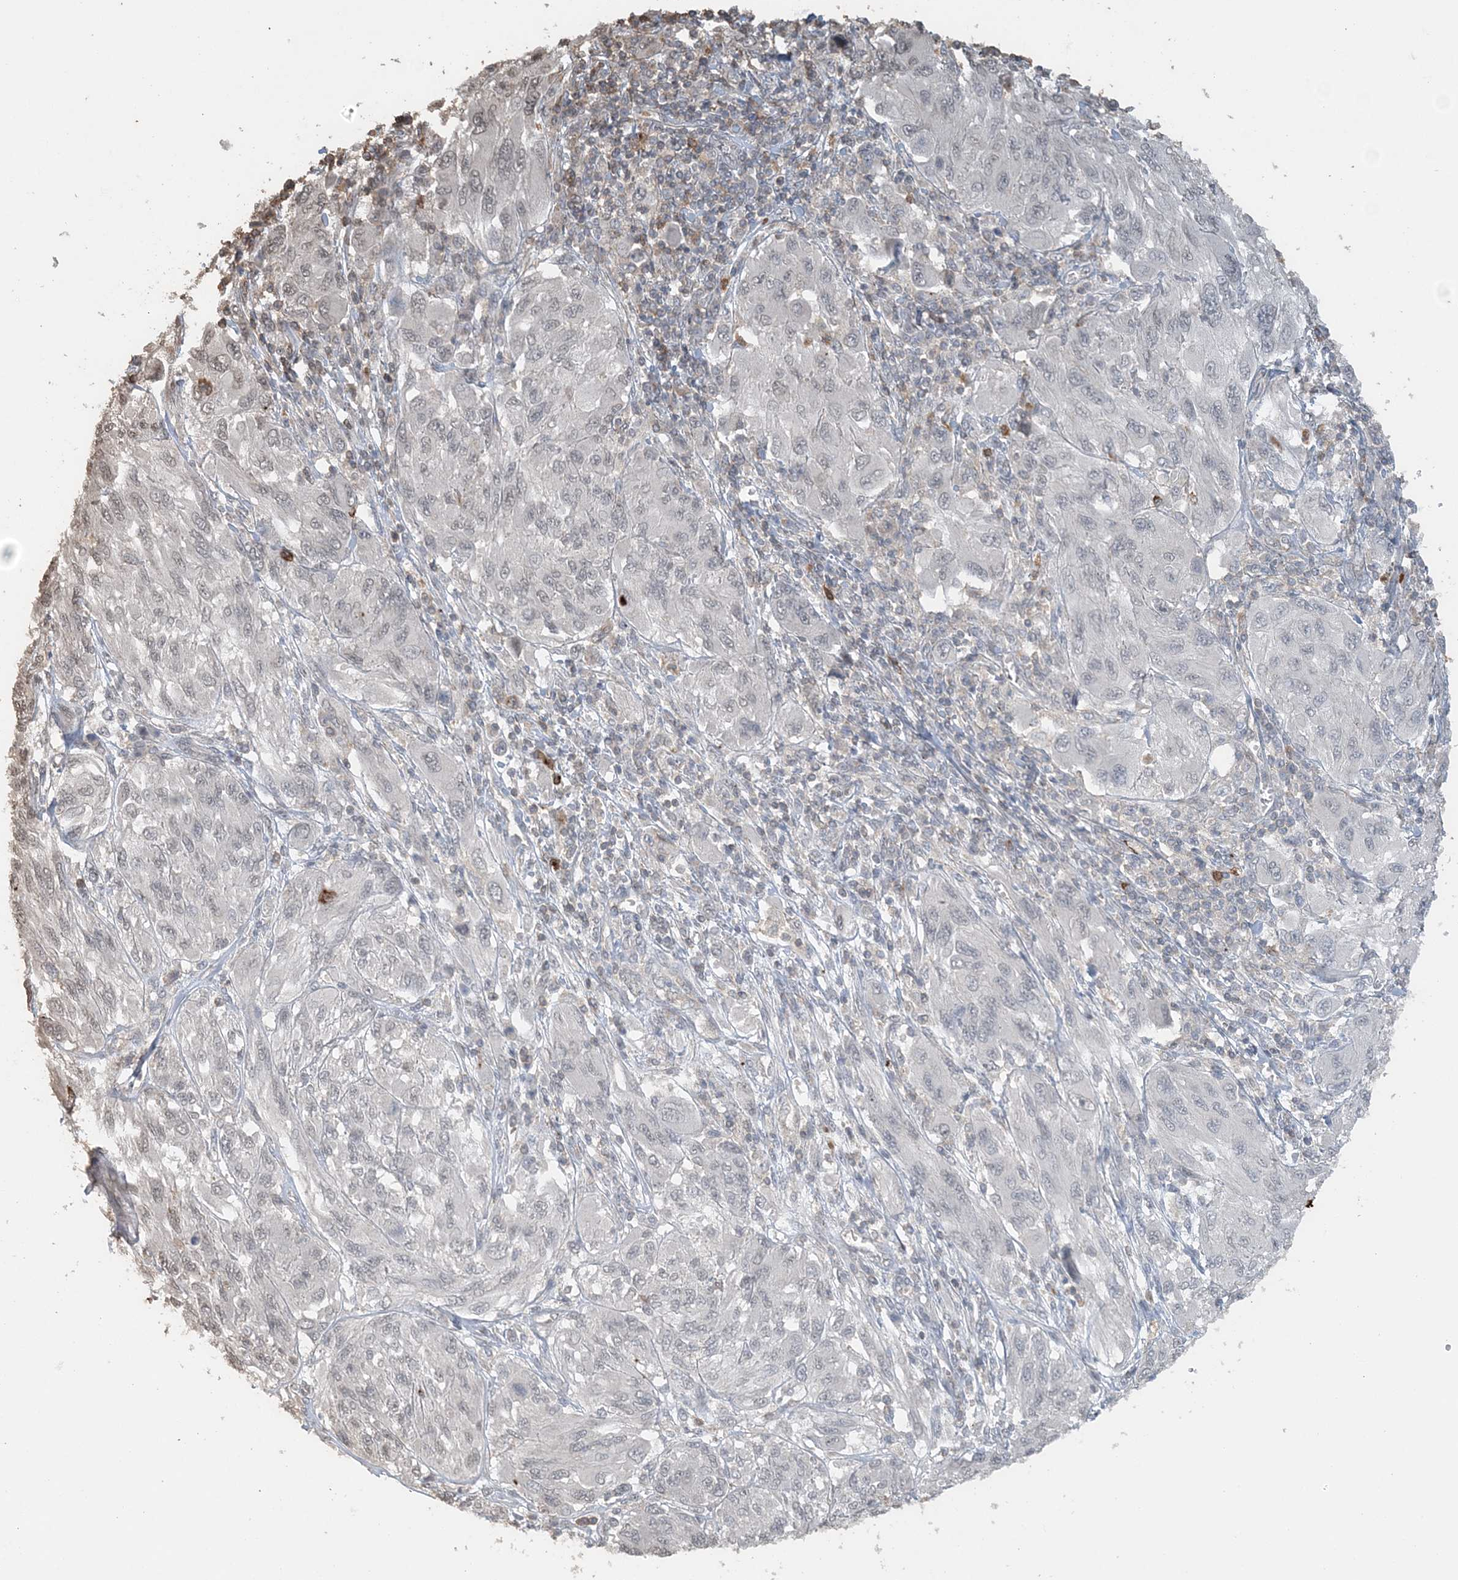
{"staining": {"intensity": "negative", "quantity": "none", "location": "none"}, "tissue": "melanoma", "cell_type": "Tumor cells", "image_type": "cancer", "snomed": [{"axis": "morphology", "description": "Malignant melanoma, NOS"}, {"axis": "topography", "description": "Skin"}], "caption": "This histopathology image is of melanoma stained with immunohistochemistry (IHC) to label a protein in brown with the nuclei are counter-stained blue. There is no positivity in tumor cells.", "gene": "FAM110A", "patient": {"sex": "female", "age": 91}}